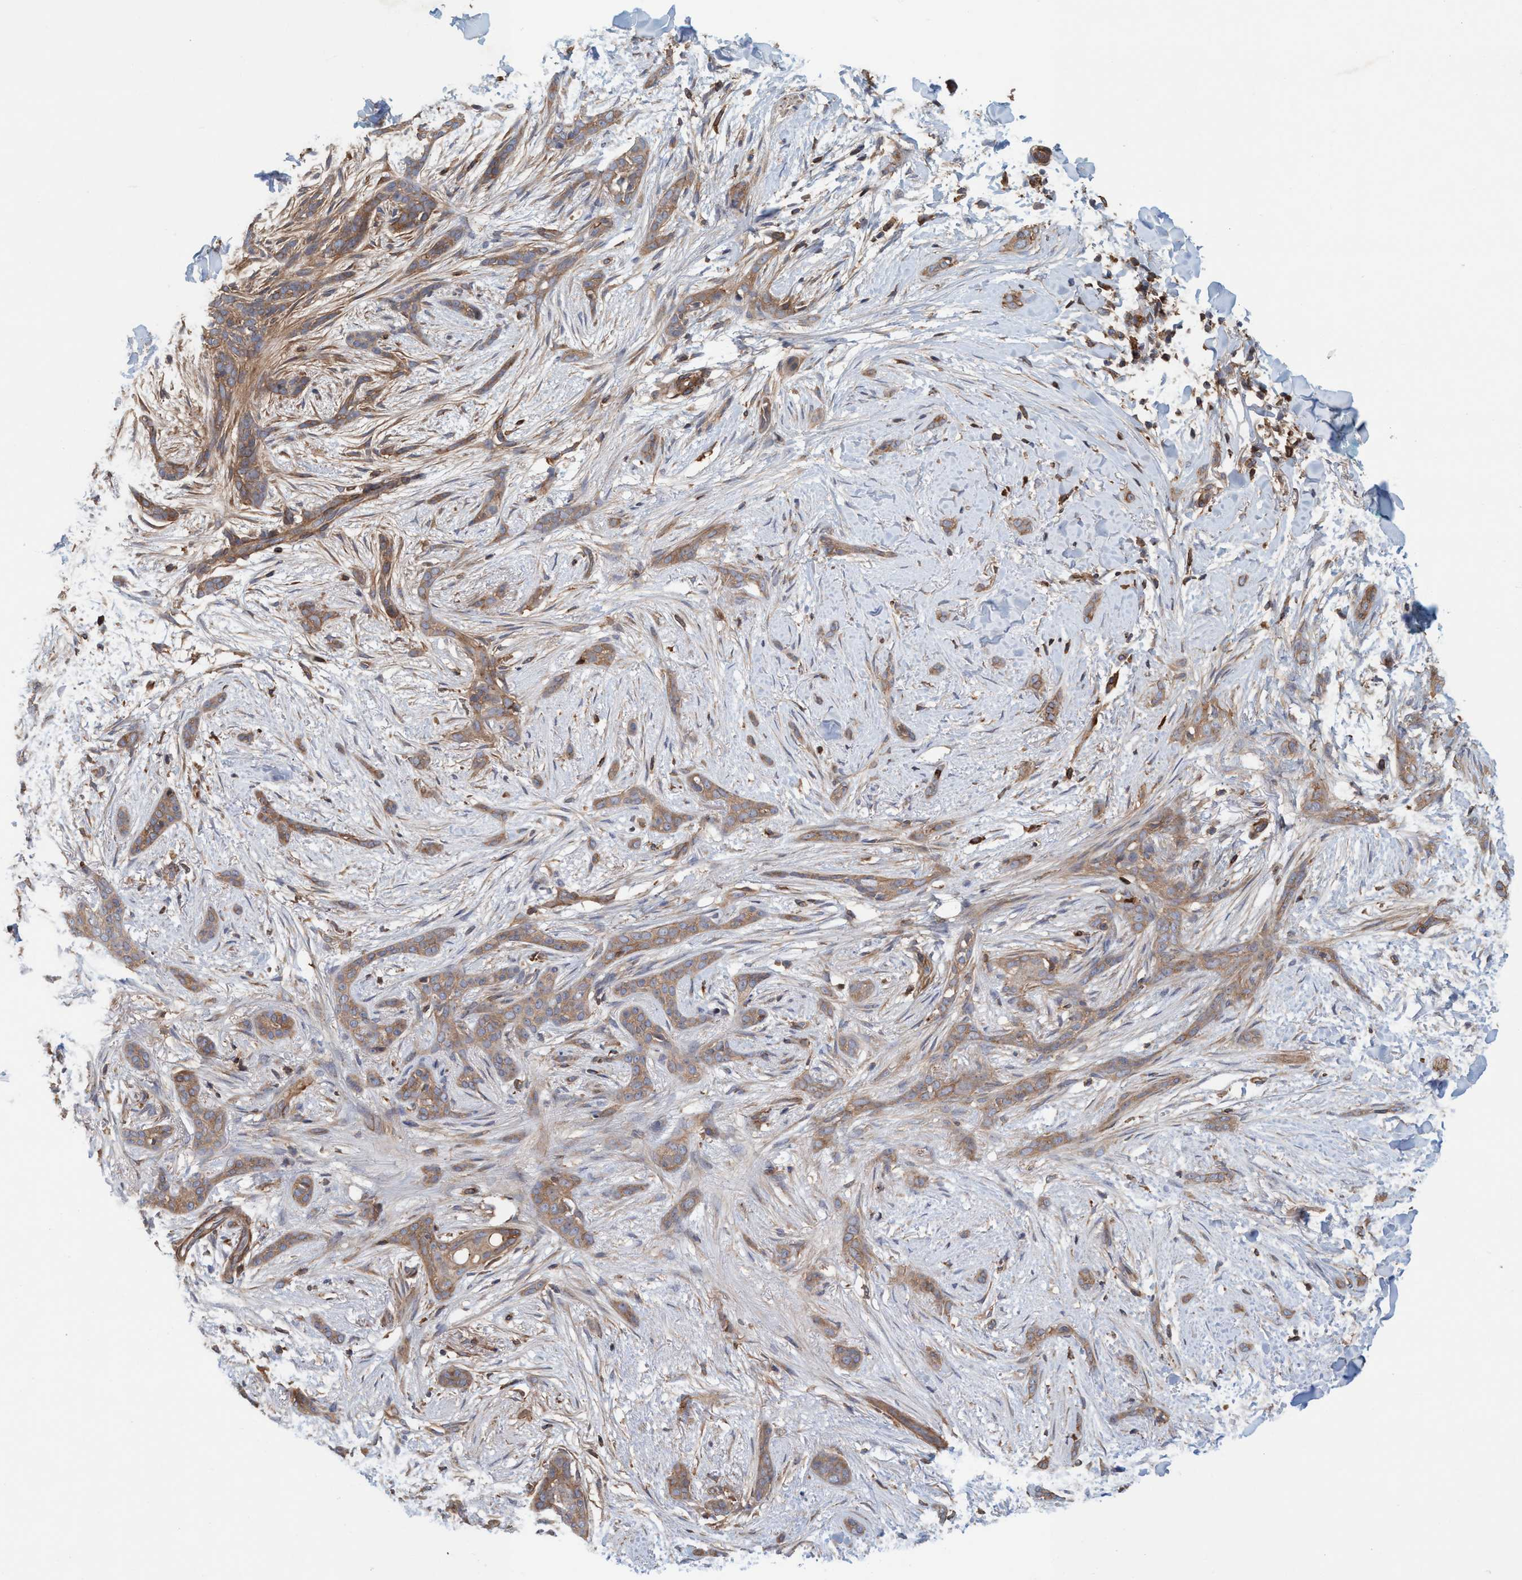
{"staining": {"intensity": "moderate", "quantity": ">75%", "location": "cytoplasmic/membranous"}, "tissue": "skin cancer", "cell_type": "Tumor cells", "image_type": "cancer", "snomed": [{"axis": "morphology", "description": "Basal cell carcinoma"}, {"axis": "morphology", "description": "Adnexal tumor, benign"}, {"axis": "topography", "description": "Skin"}], "caption": "A brown stain labels moderate cytoplasmic/membranous staining of a protein in human skin benign adnexal tumor tumor cells.", "gene": "SPECC1", "patient": {"sex": "female", "age": 42}}